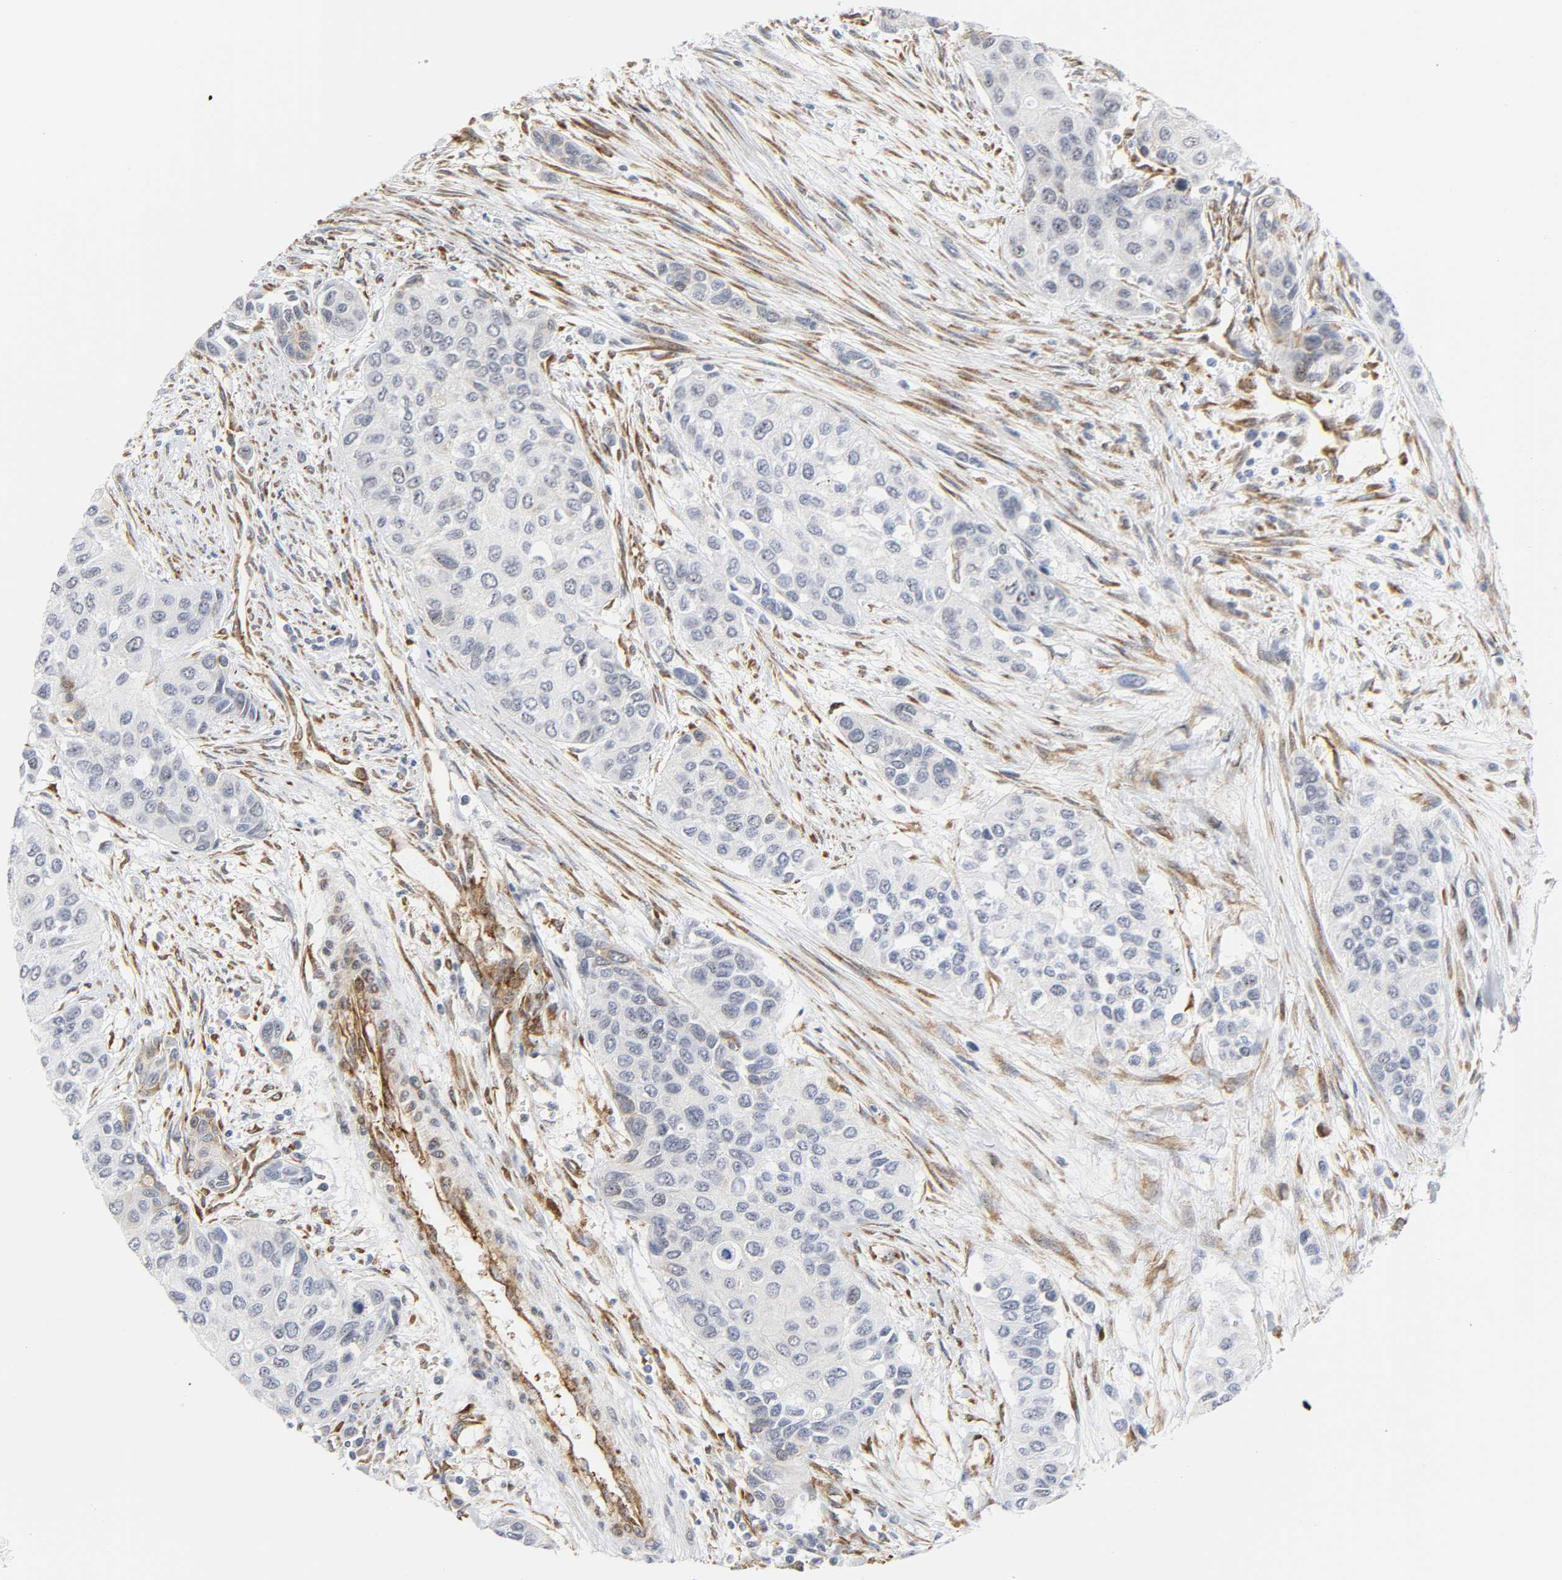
{"staining": {"intensity": "negative", "quantity": "none", "location": "none"}, "tissue": "urothelial cancer", "cell_type": "Tumor cells", "image_type": "cancer", "snomed": [{"axis": "morphology", "description": "Urothelial carcinoma, High grade"}, {"axis": "topography", "description": "Urinary bladder"}], "caption": "Immunohistochemistry of human urothelial cancer reveals no positivity in tumor cells.", "gene": "DOCK1", "patient": {"sex": "female", "age": 56}}